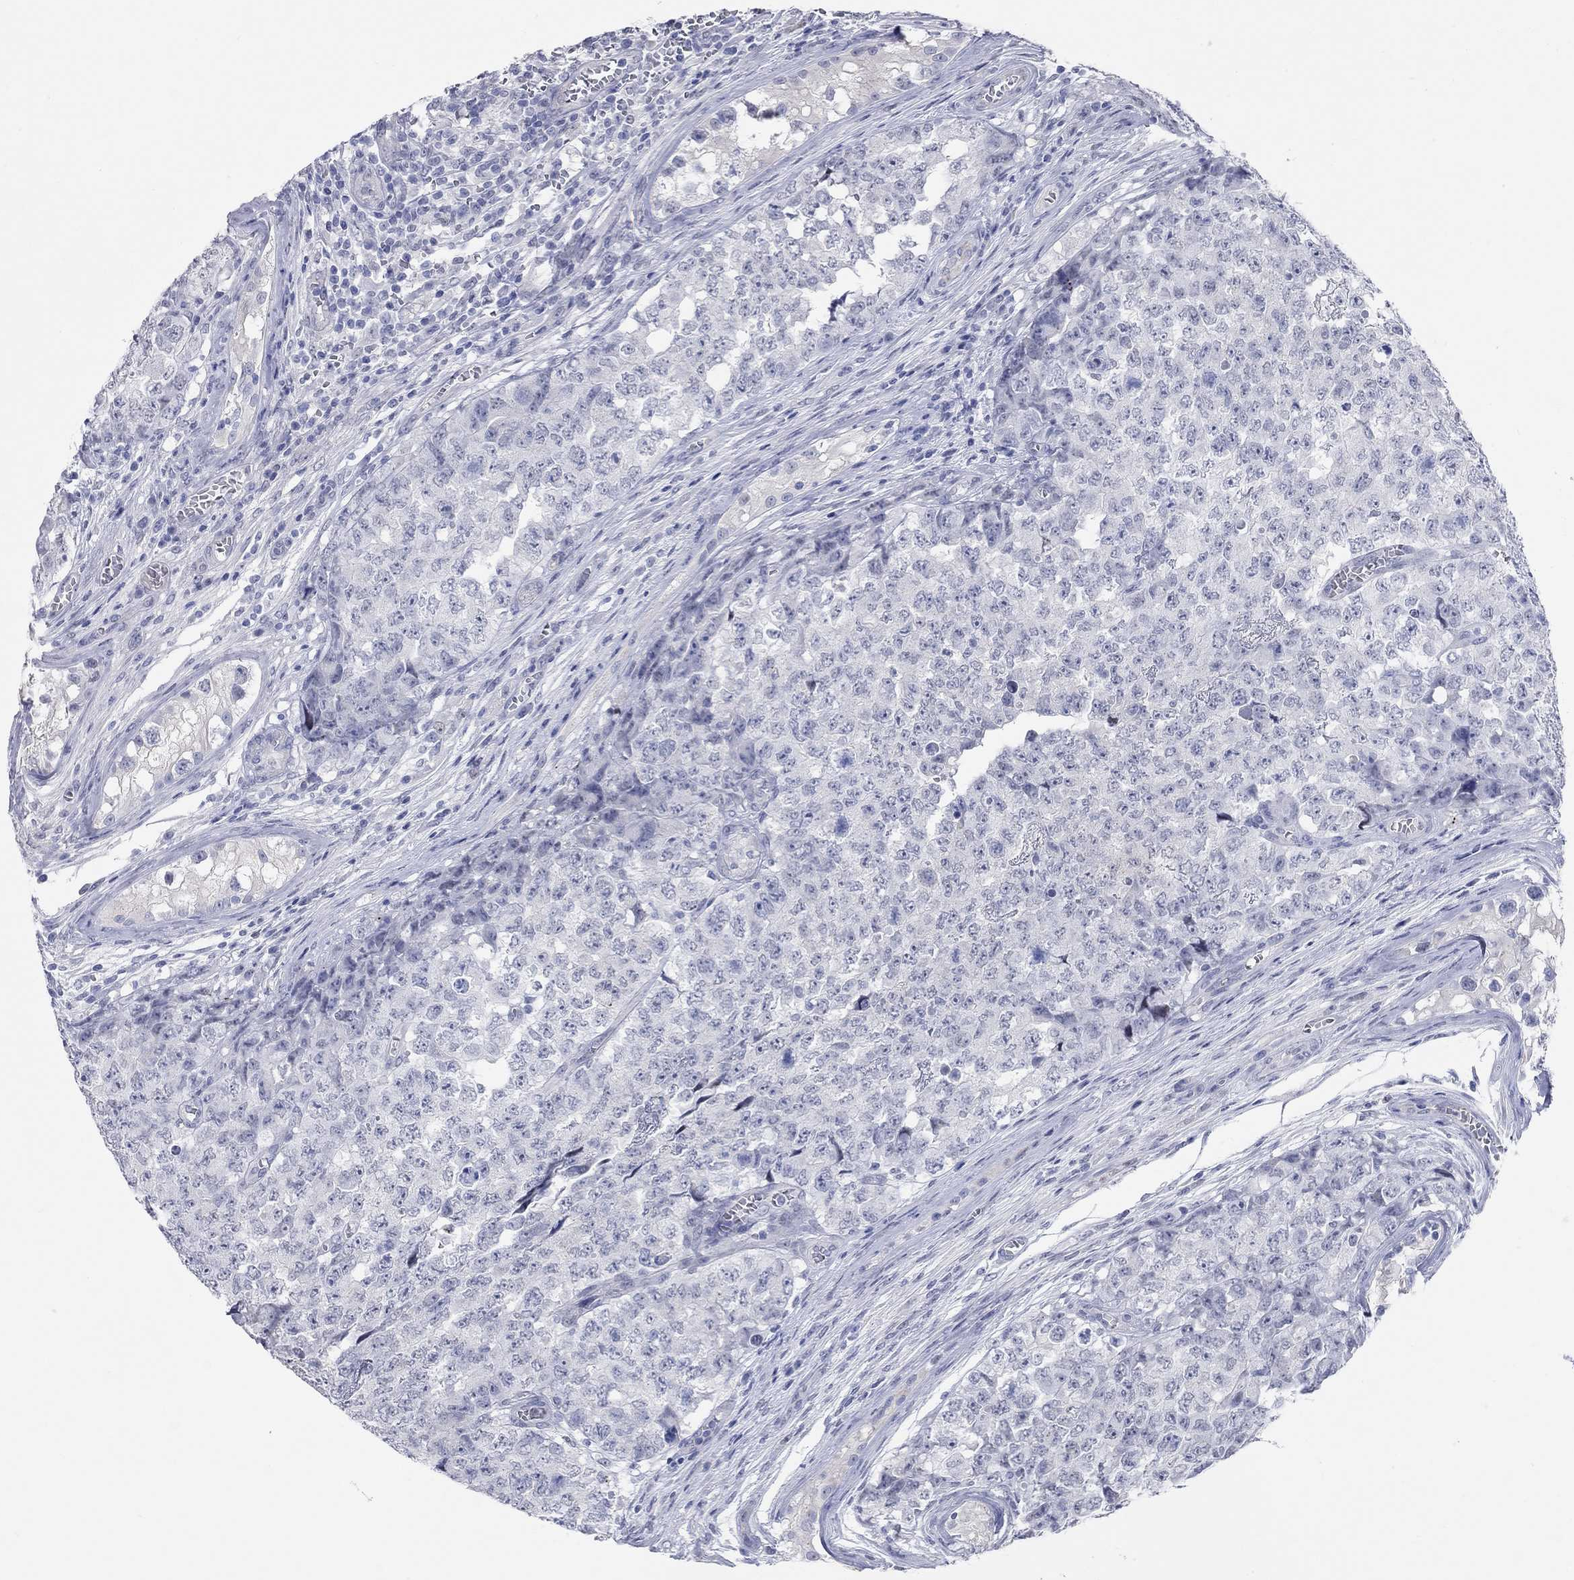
{"staining": {"intensity": "negative", "quantity": "none", "location": "none"}, "tissue": "testis cancer", "cell_type": "Tumor cells", "image_type": "cancer", "snomed": [{"axis": "morphology", "description": "Carcinoma, Embryonal, NOS"}, {"axis": "topography", "description": "Testis"}], "caption": "Immunohistochemical staining of human testis cancer demonstrates no significant staining in tumor cells.", "gene": "WASF3", "patient": {"sex": "male", "age": 23}}